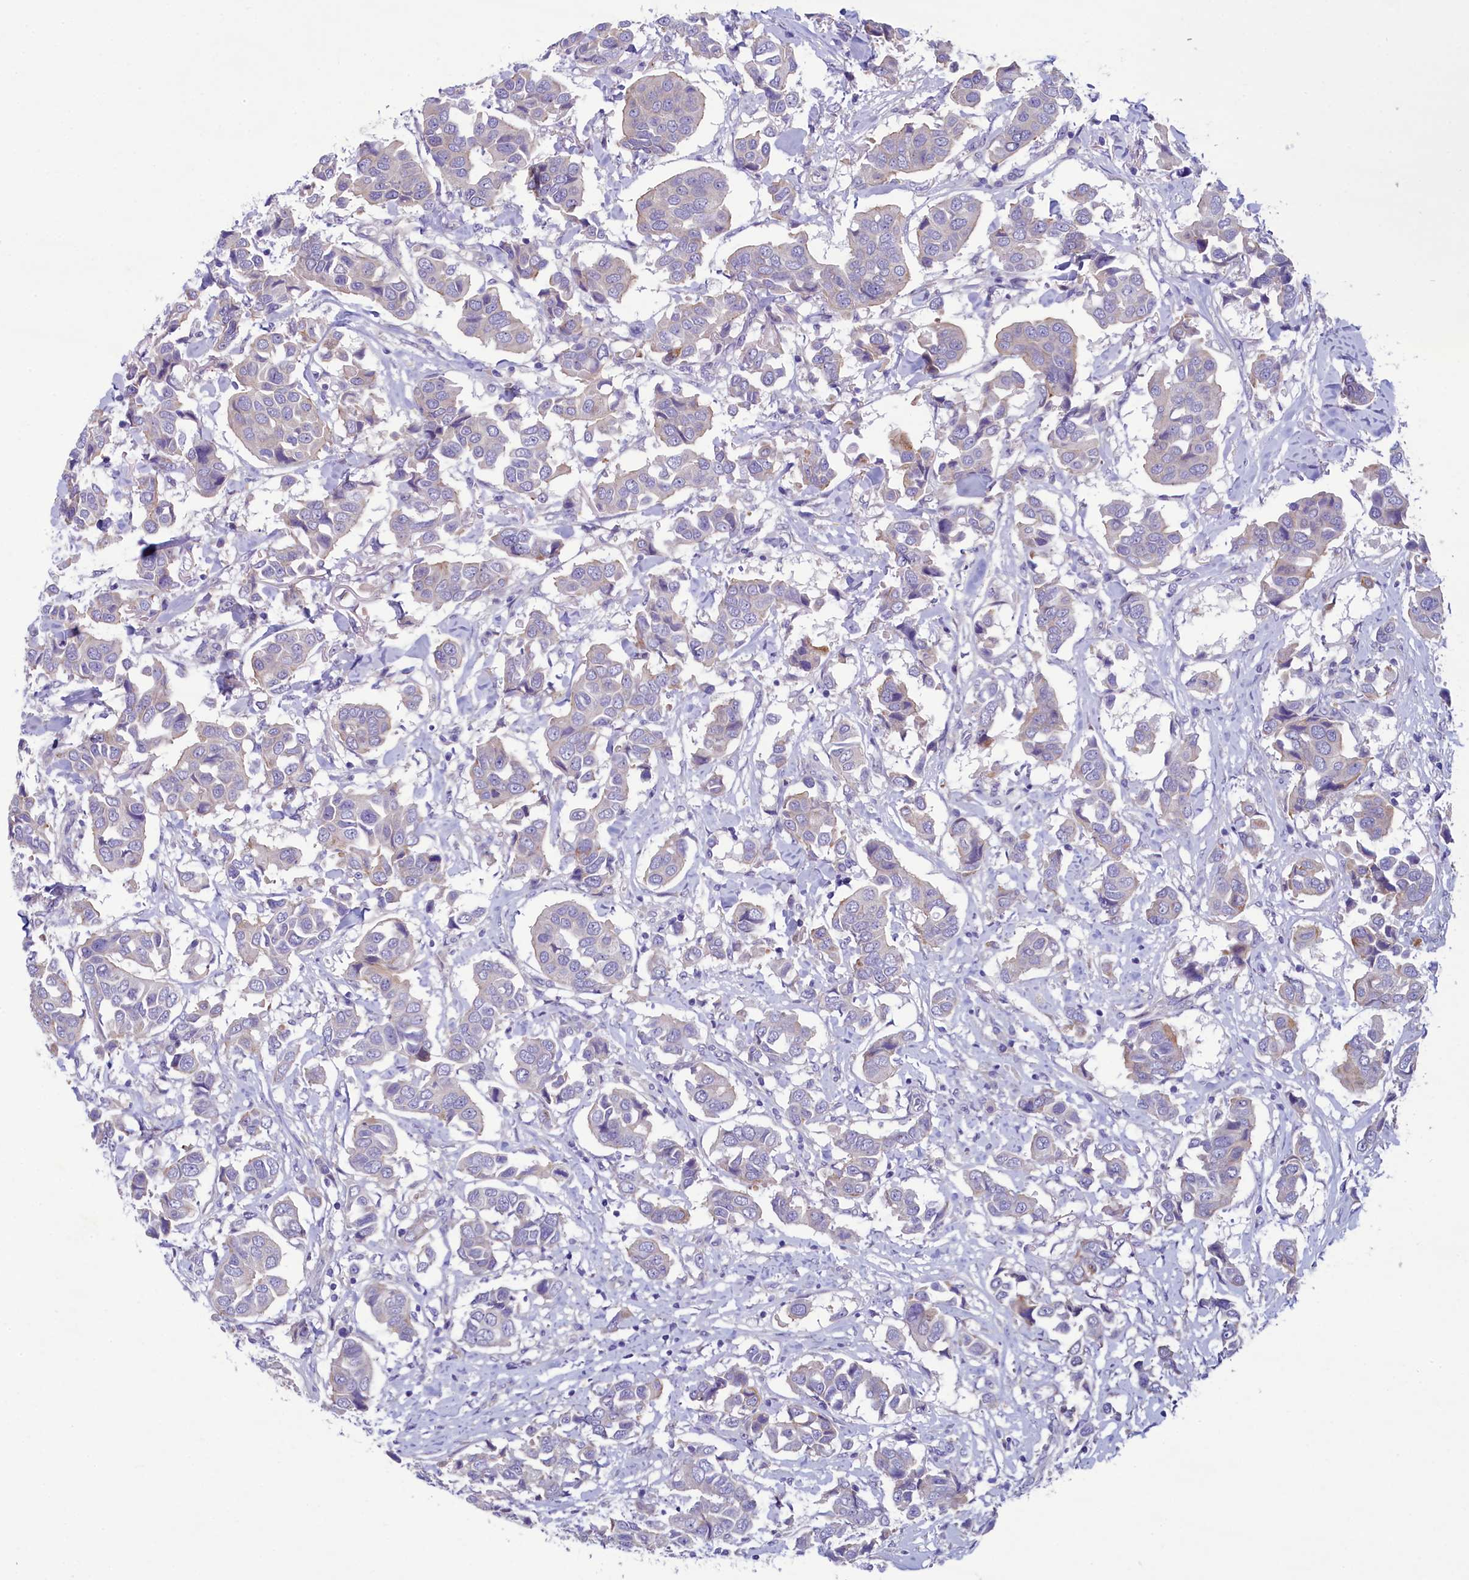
{"staining": {"intensity": "negative", "quantity": "none", "location": "none"}, "tissue": "breast cancer", "cell_type": "Tumor cells", "image_type": "cancer", "snomed": [{"axis": "morphology", "description": "Duct carcinoma"}, {"axis": "topography", "description": "Breast"}], "caption": "Immunohistochemical staining of breast cancer shows no significant expression in tumor cells.", "gene": "KRBOX5", "patient": {"sex": "female", "age": 80}}